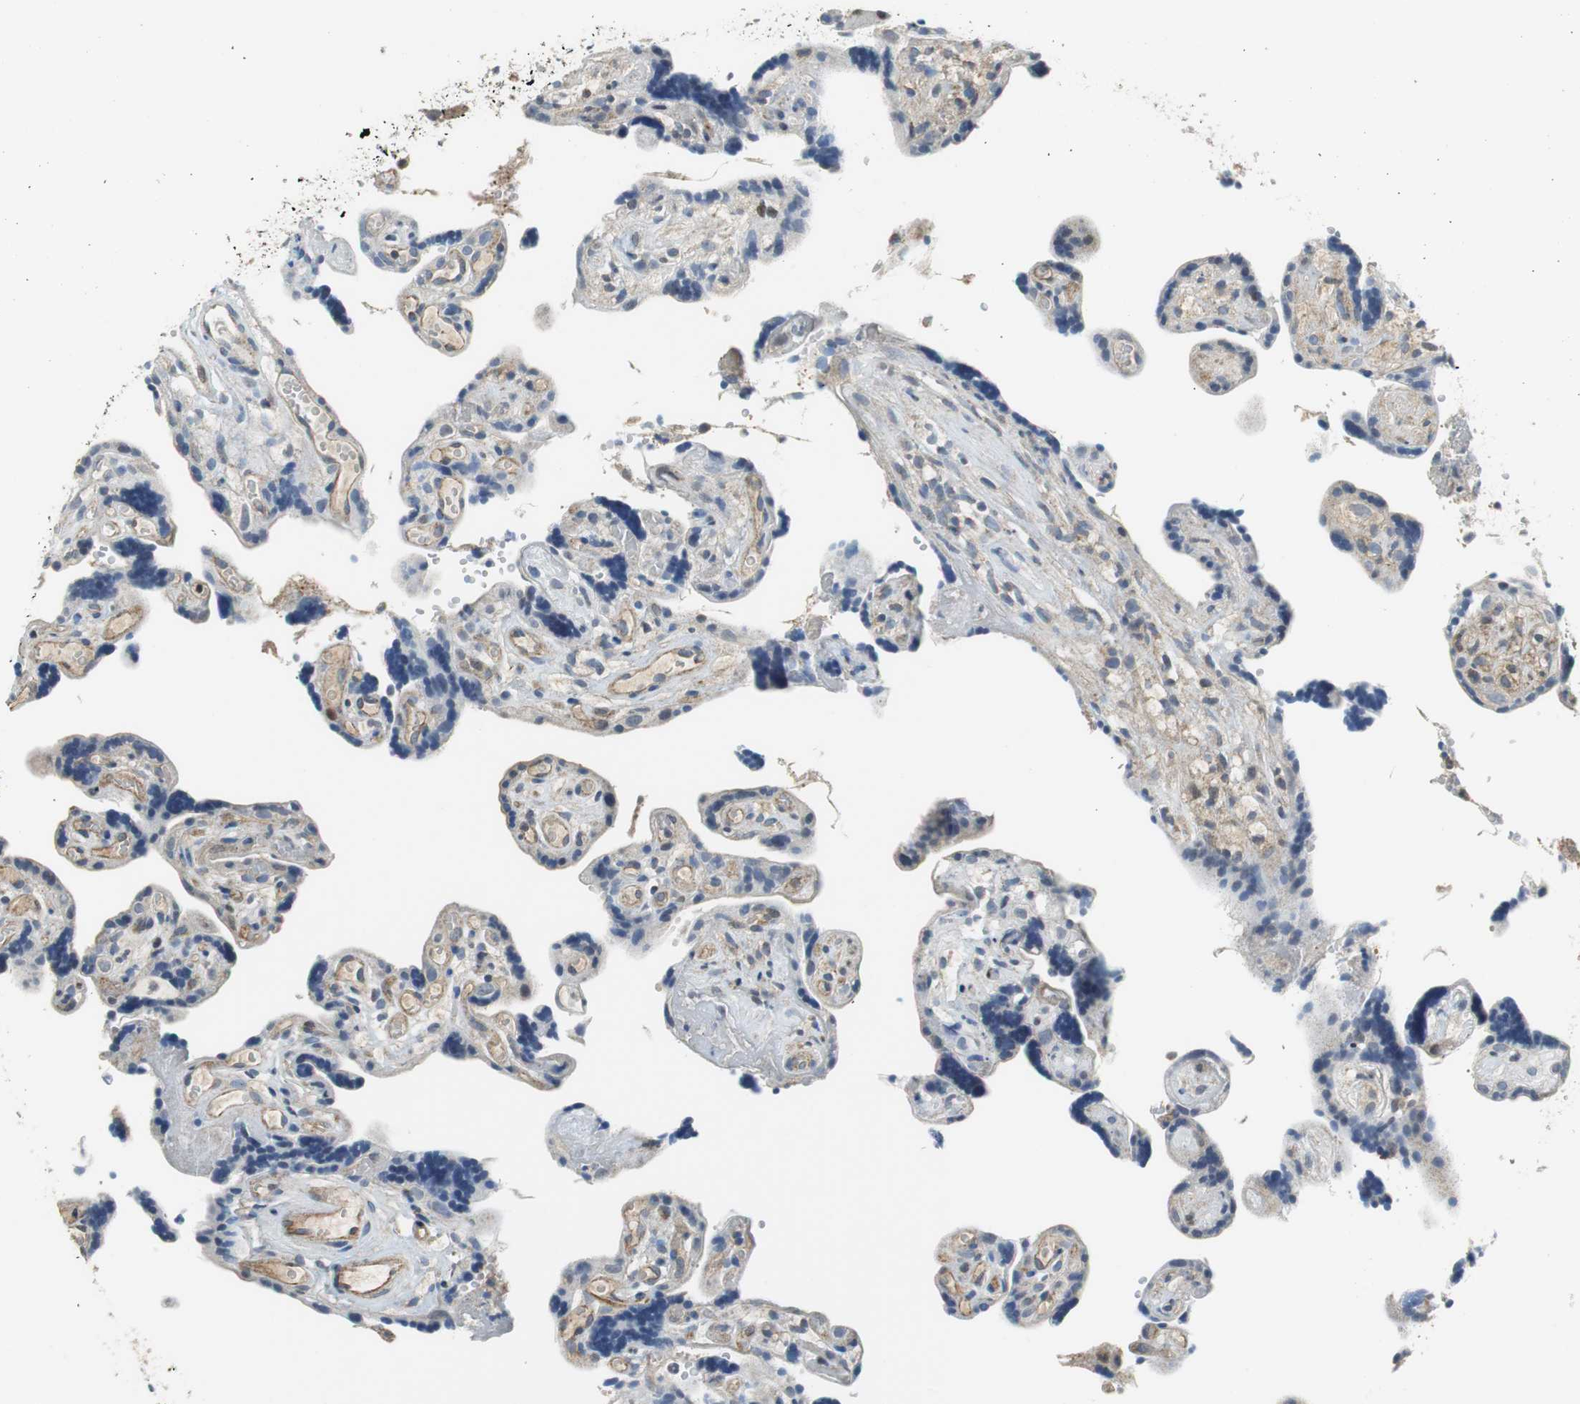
{"staining": {"intensity": "moderate", "quantity": ">75%", "location": "cytoplasmic/membranous"}, "tissue": "placenta", "cell_type": "Decidual cells", "image_type": "normal", "snomed": [{"axis": "morphology", "description": "Normal tissue, NOS"}, {"axis": "topography", "description": "Placenta"}], "caption": "Protein analysis of benign placenta reveals moderate cytoplasmic/membranous staining in approximately >75% of decidual cells.", "gene": "GSDMD", "patient": {"sex": "female", "age": 30}}